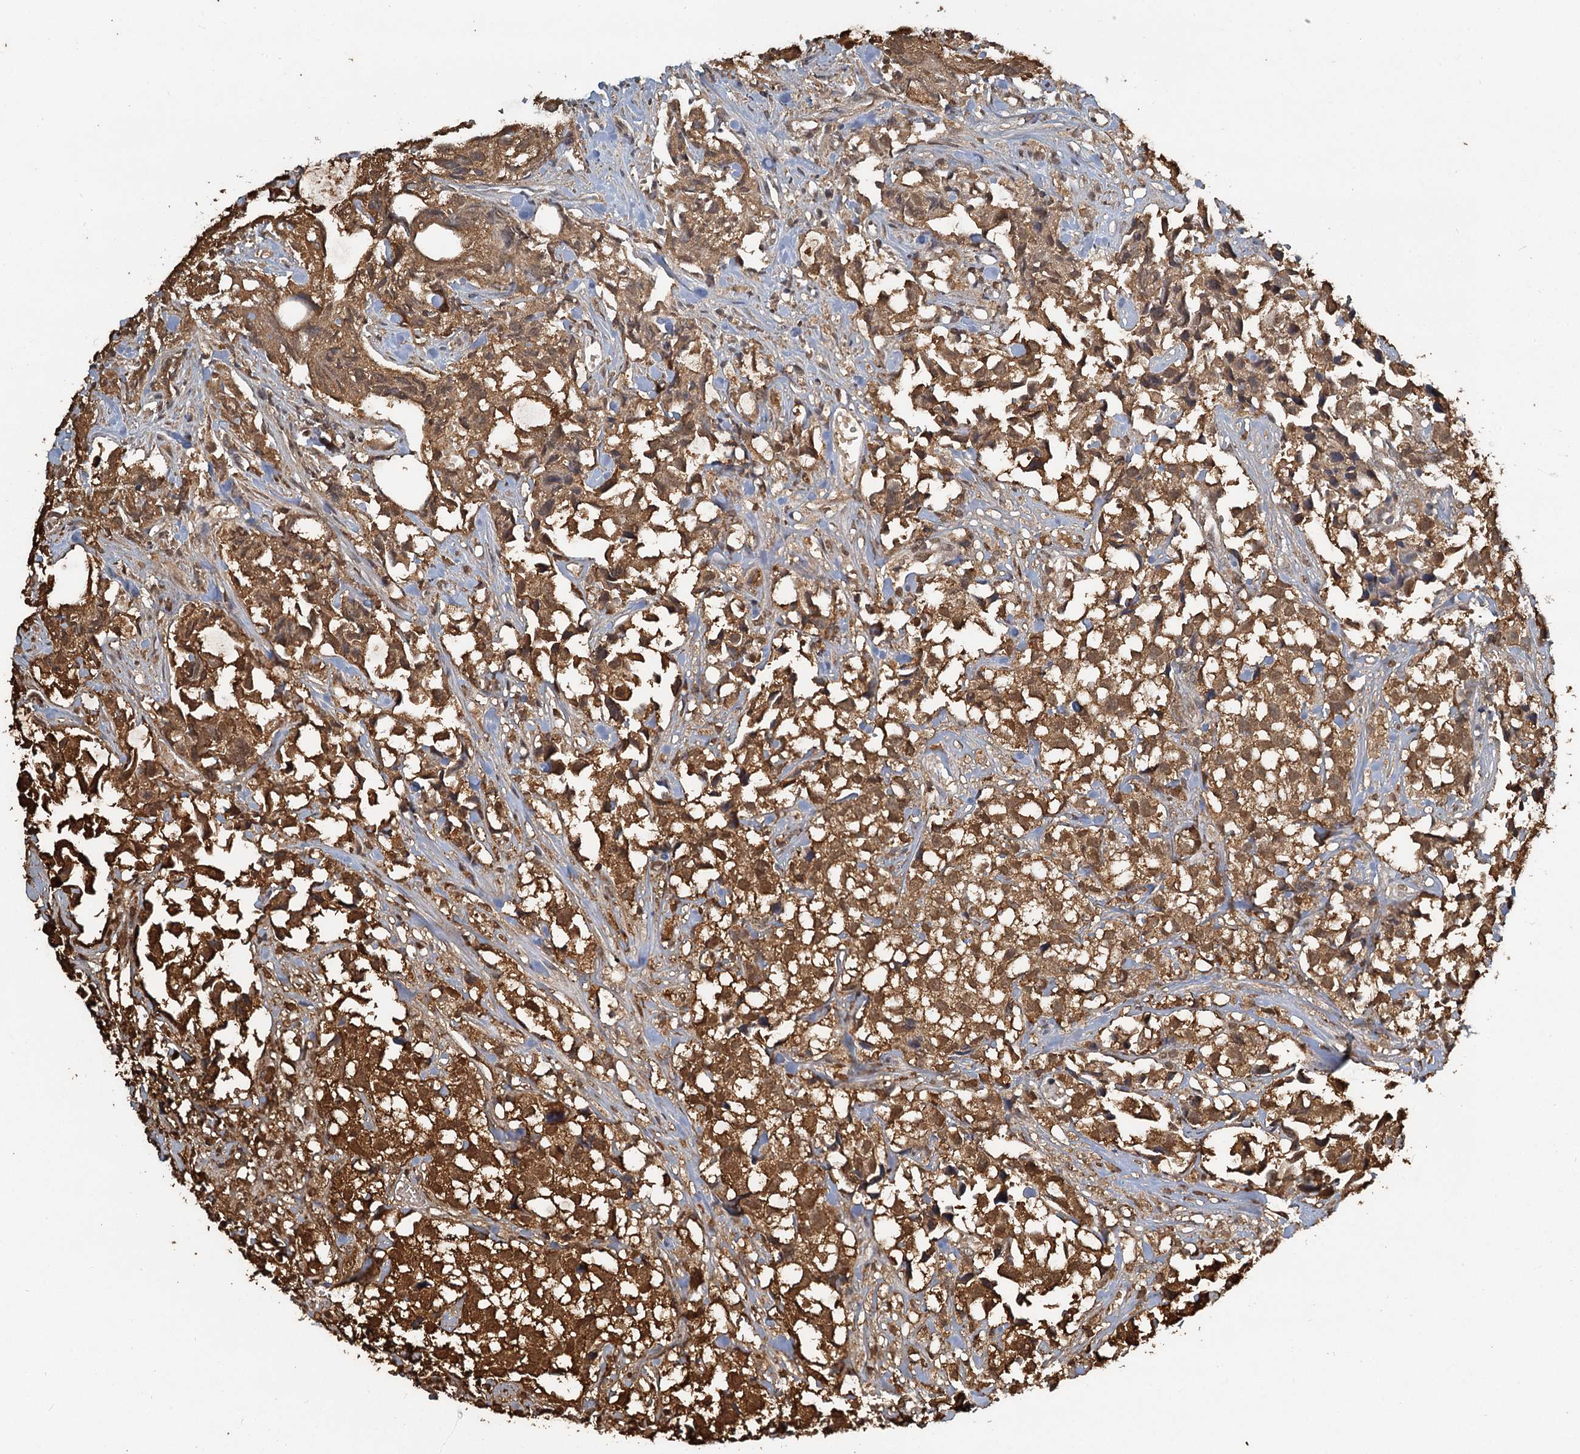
{"staining": {"intensity": "moderate", "quantity": ">75%", "location": "cytoplasmic/membranous,nuclear"}, "tissue": "urothelial cancer", "cell_type": "Tumor cells", "image_type": "cancer", "snomed": [{"axis": "morphology", "description": "Urothelial carcinoma, High grade"}, {"axis": "topography", "description": "Urinary bladder"}], "caption": "Immunohistochemistry (IHC) of urothelial cancer reveals medium levels of moderate cytoplasmic/membranous and nuclear staining in about >75% of tumor cells.", "gene": "S100A6", "patient": {"sex": "female", "age": 75}}